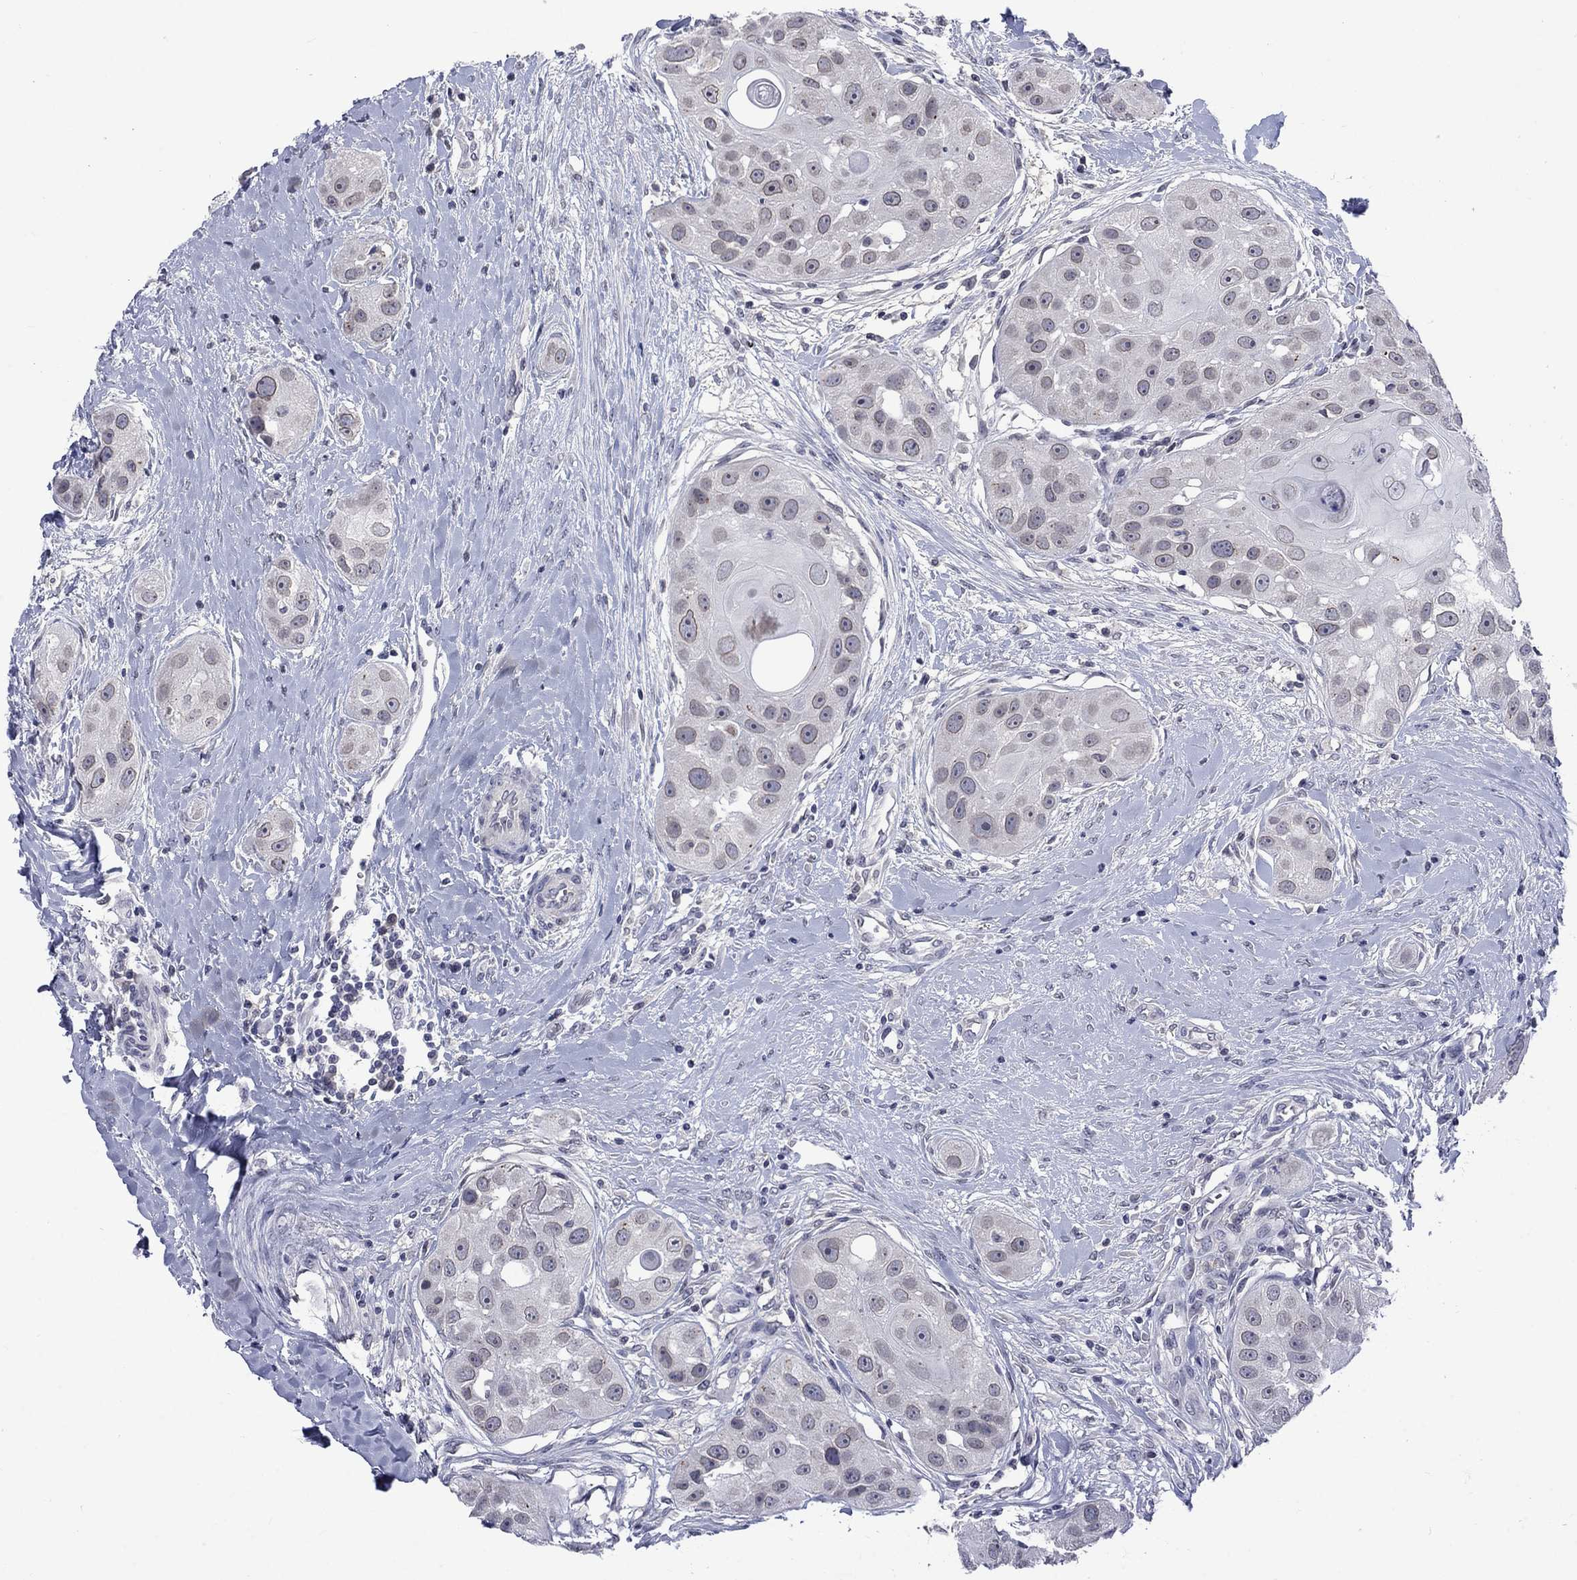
{"staining": {"intensity": "negative", "quantity": "none", "location": "none"}, "tissue": "head and neck cancer", "cell_type": "Tumor cells", "image_type": "cancer", "snomed": [{"axis": "morphology", "description": "Normal tissue, NOS"}, {"axis": "morphology", "description": "Squamous cell carcinoma, NOS"}, {"axis": "topography", "description": "Skeletal muscle"}, {"axis": "topography", "description": "Head-Neck"}], "caption": "Immunohistochemistry (IHC) histopathology image of neoplastic tissue: head and neck cancer (squamous cell carcinoma) stained with DAB exhibits no significant protein expression in tumor cells.", "gene": "NSMF", "patient": {"sex": "male", "age": 51}}